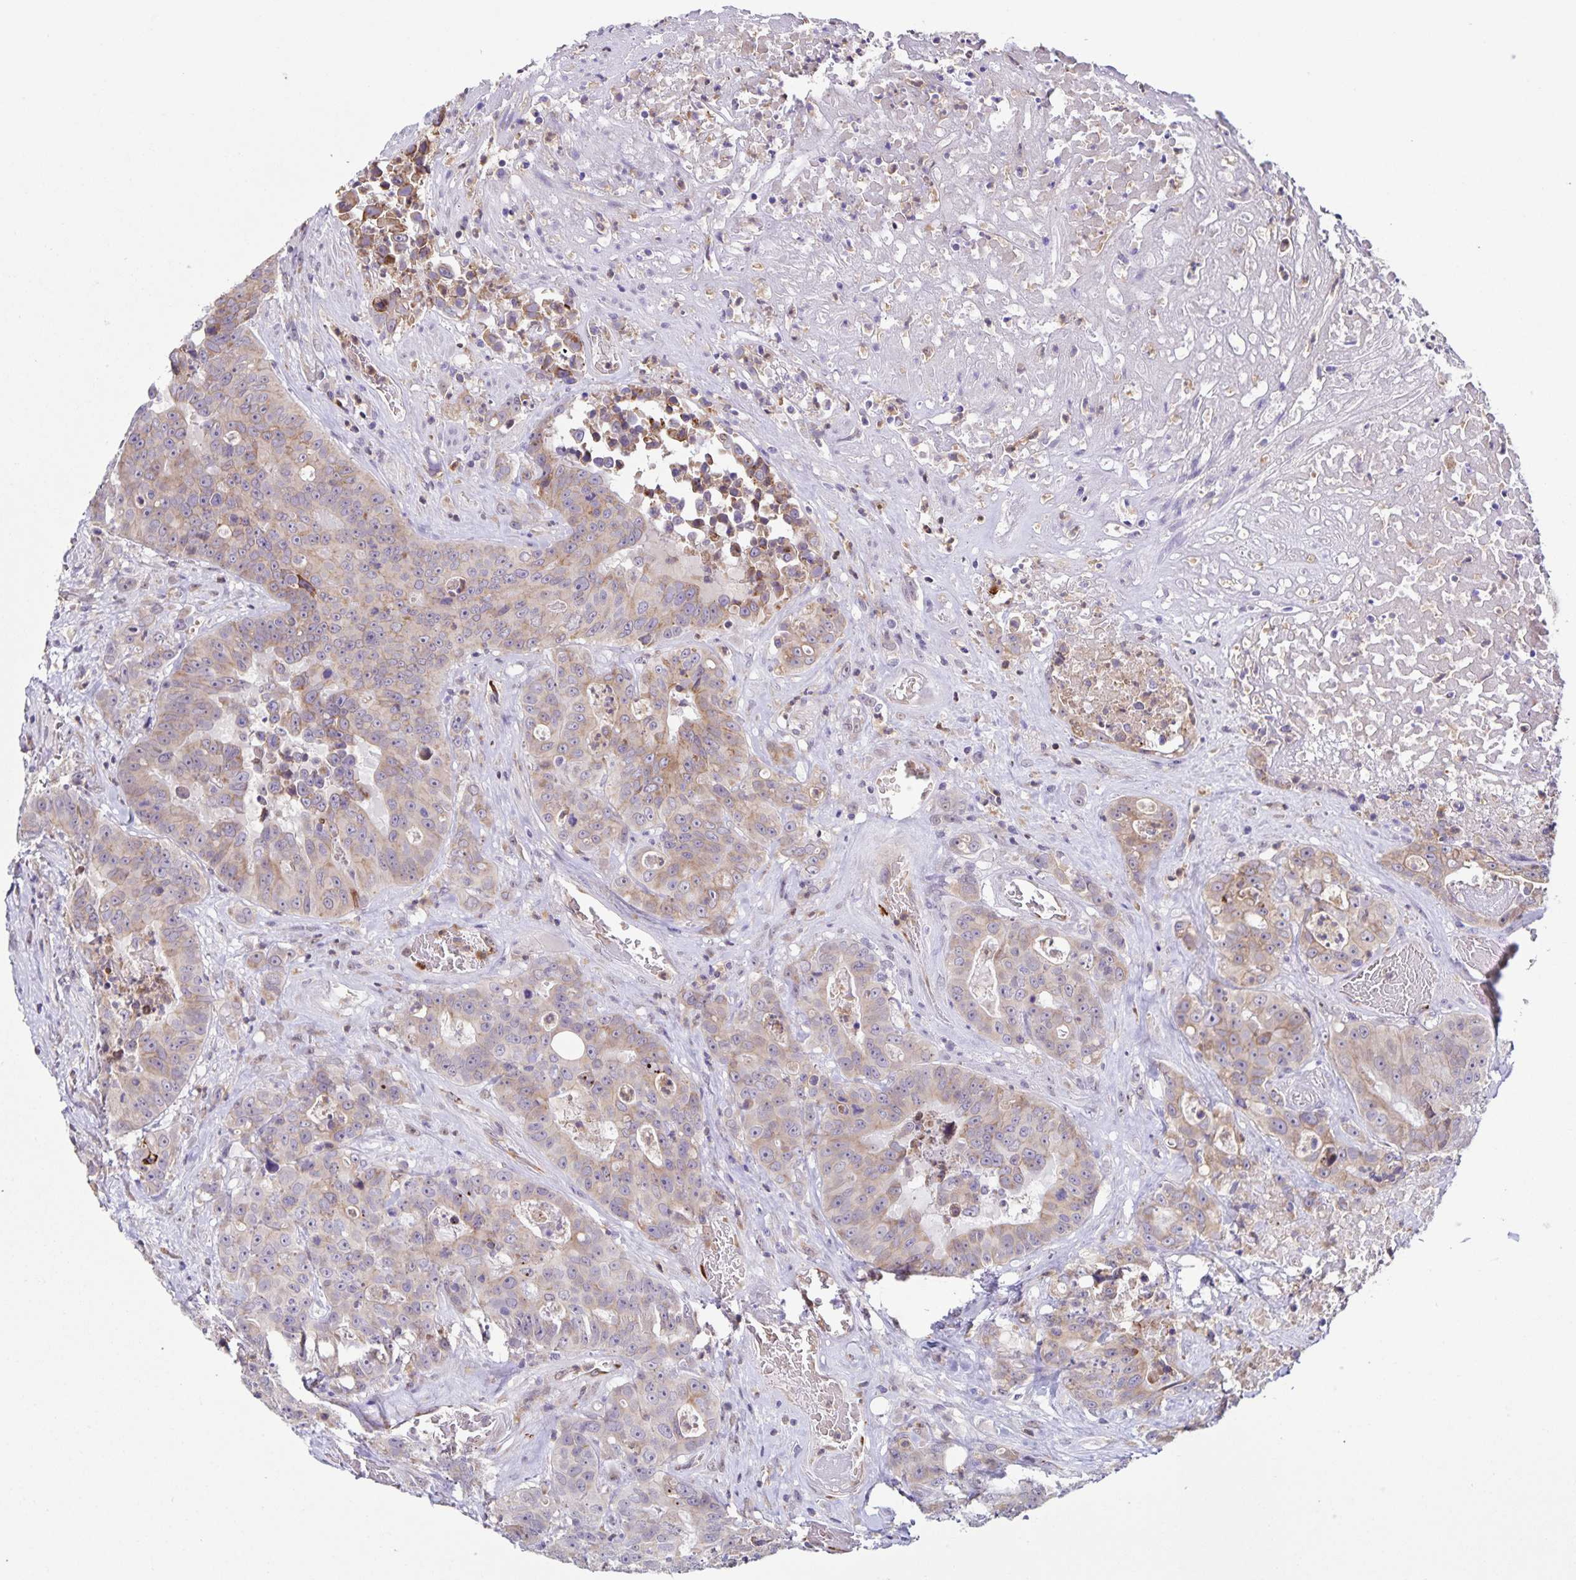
{"staining": {"intensity": "weak", "quantity": "25%-75%", "location": "cytoplasmic/membranous"}, "tissue": "colorectal cancer", "cell_type": "Tumor cells", "image_type": "cancer", "snomed": [{"axis": "morphology", "description": "Adenocarcinoma, NOS"}, {"axis": "topography", "description": "Rectum"}], "caption": "Brown immunohistochemical staining in adenocarcinoma (colorectal) reveals weak cytoplasmic/membranous positivity in about 25%-75% of tumor cells. Nuclei are stained in blue.", "gene": "STPG4", "patient": {"sex": "female", "age": 62}}